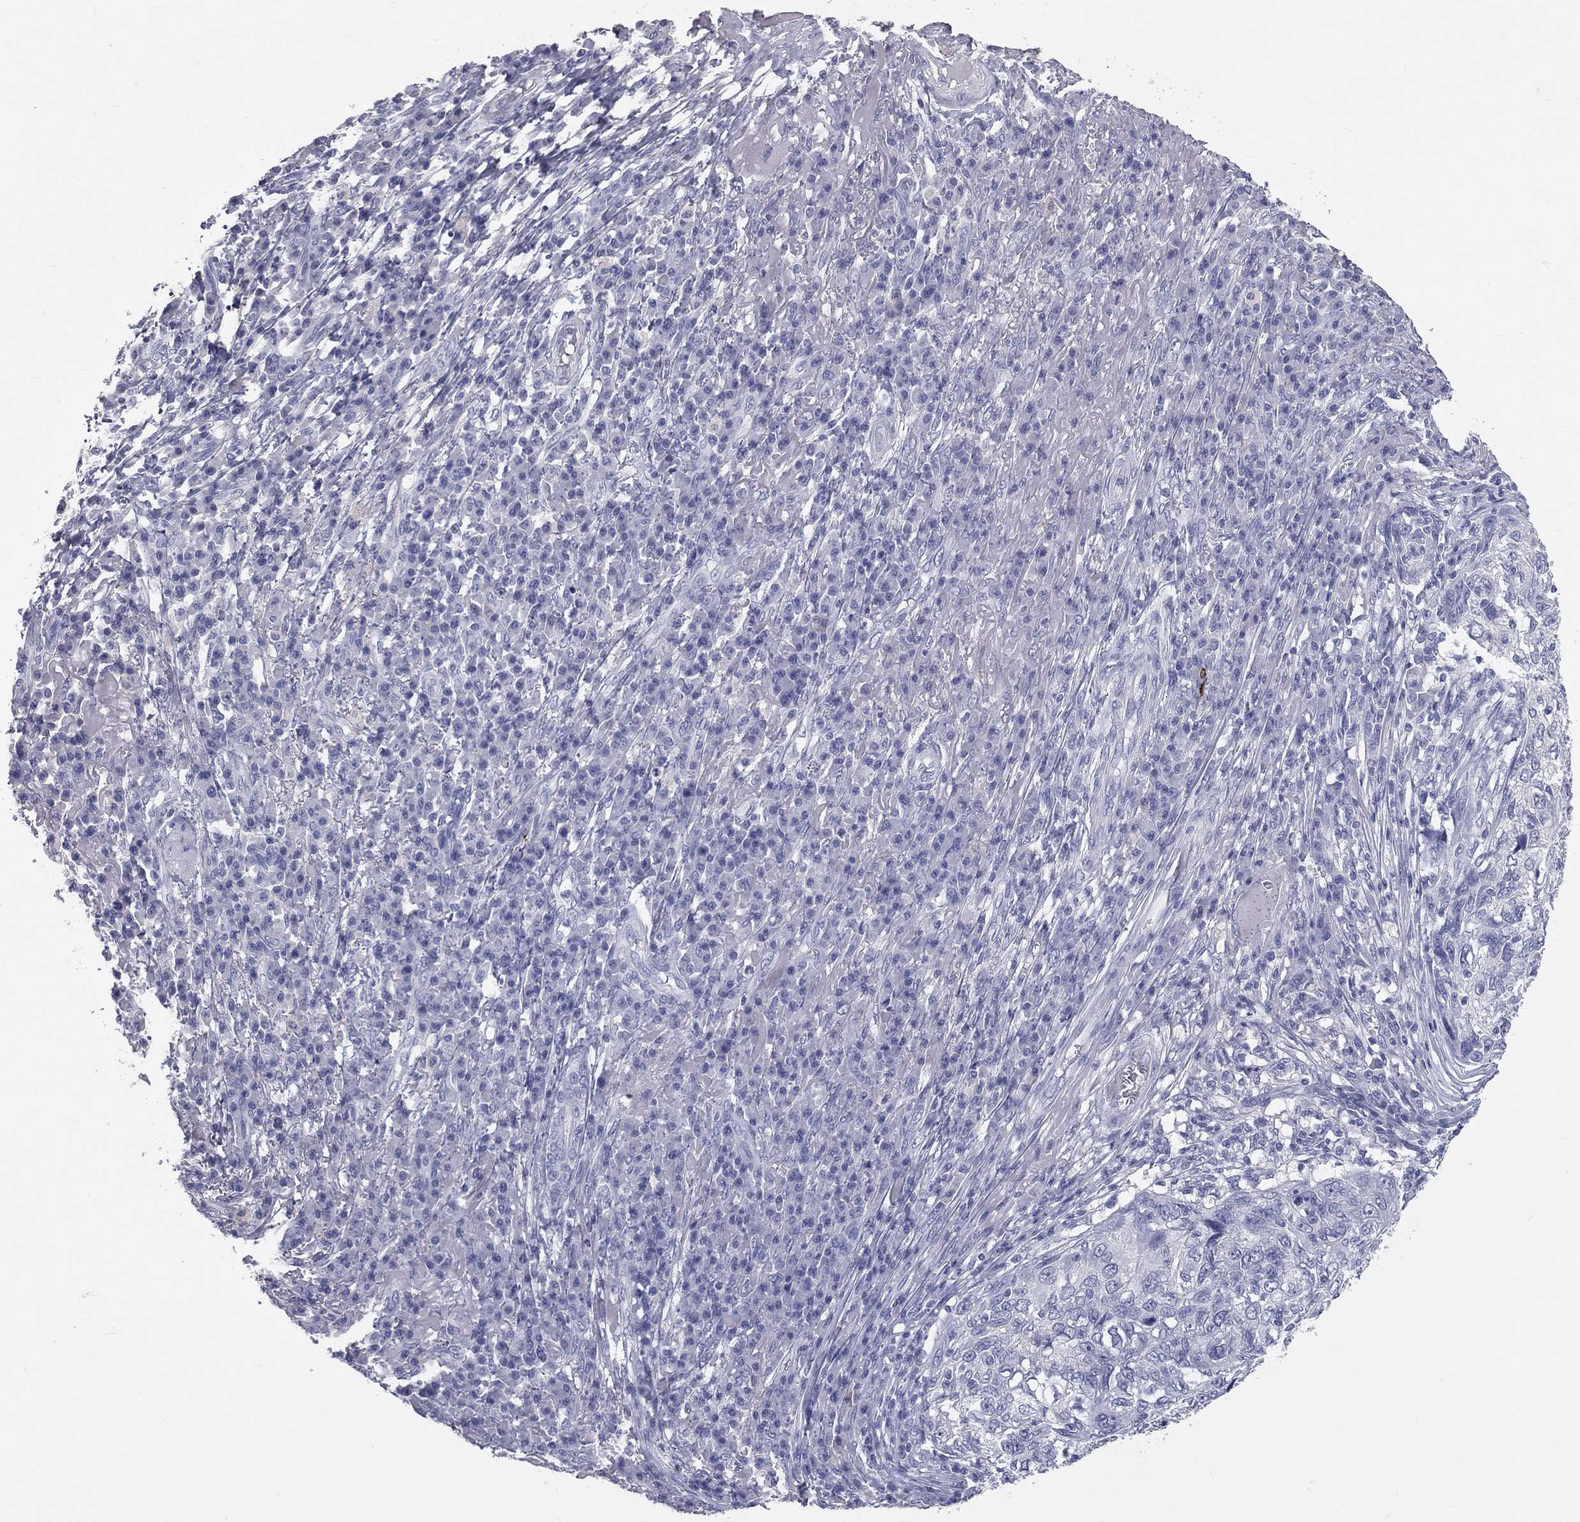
{"staining": {"intensity": "negative", "quantity": "none", "location": "none"}, "tissue": "skin cancer", "cell_type": "Tumor cells", "image_type": "cancer", "snomed": [{"axis": "morphology", "description": "Squamous cell carcinoma, NOS"}, {"axis": "topography", "description": "Skin"}], "caption": "IHC of skin cancer (squamous cell carcinoma) shows no positivity in tumor cells. (DAB immunohistochemistry visualized using brightfield microscopy, high magnification).", "gene": "TFPI2", "patient": {"sex": "male", "age": 92}}